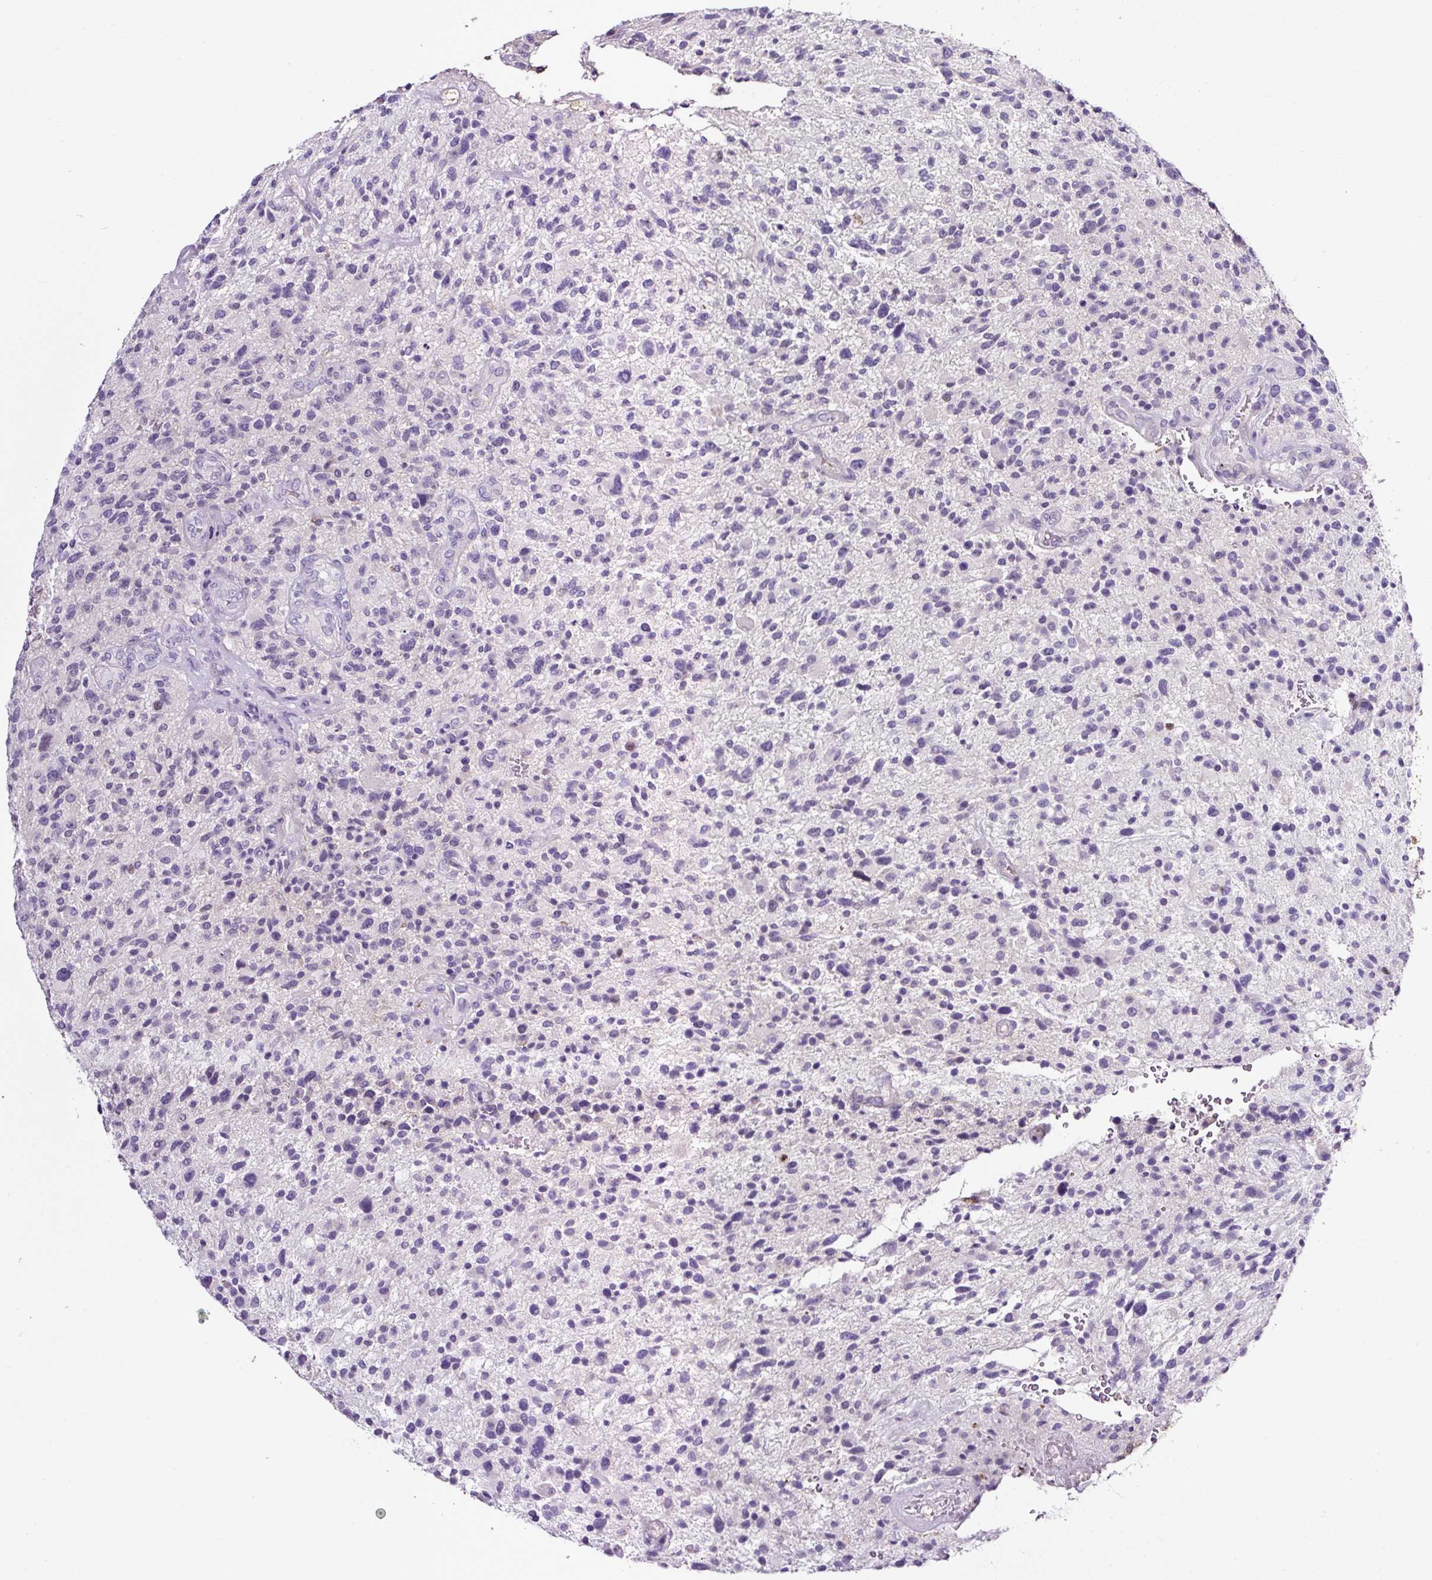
{"staining": {"intensity": "negative", "quantity": "none", "location": "none"}, "tissue": "glioma", "cell_type": "Tumor cells", "image_type": "cancer", "snomed": [{"axis": "morphology", "description": "Glioma, malignant, High grade"}, {"axis": "topography", "description": "Brain"}], "caption": "Immunohistochemical staining of glioma displays no significant positivity in tumor cells.", "gene": "SP8", "patient": {"sex": "male", "age": 47}}